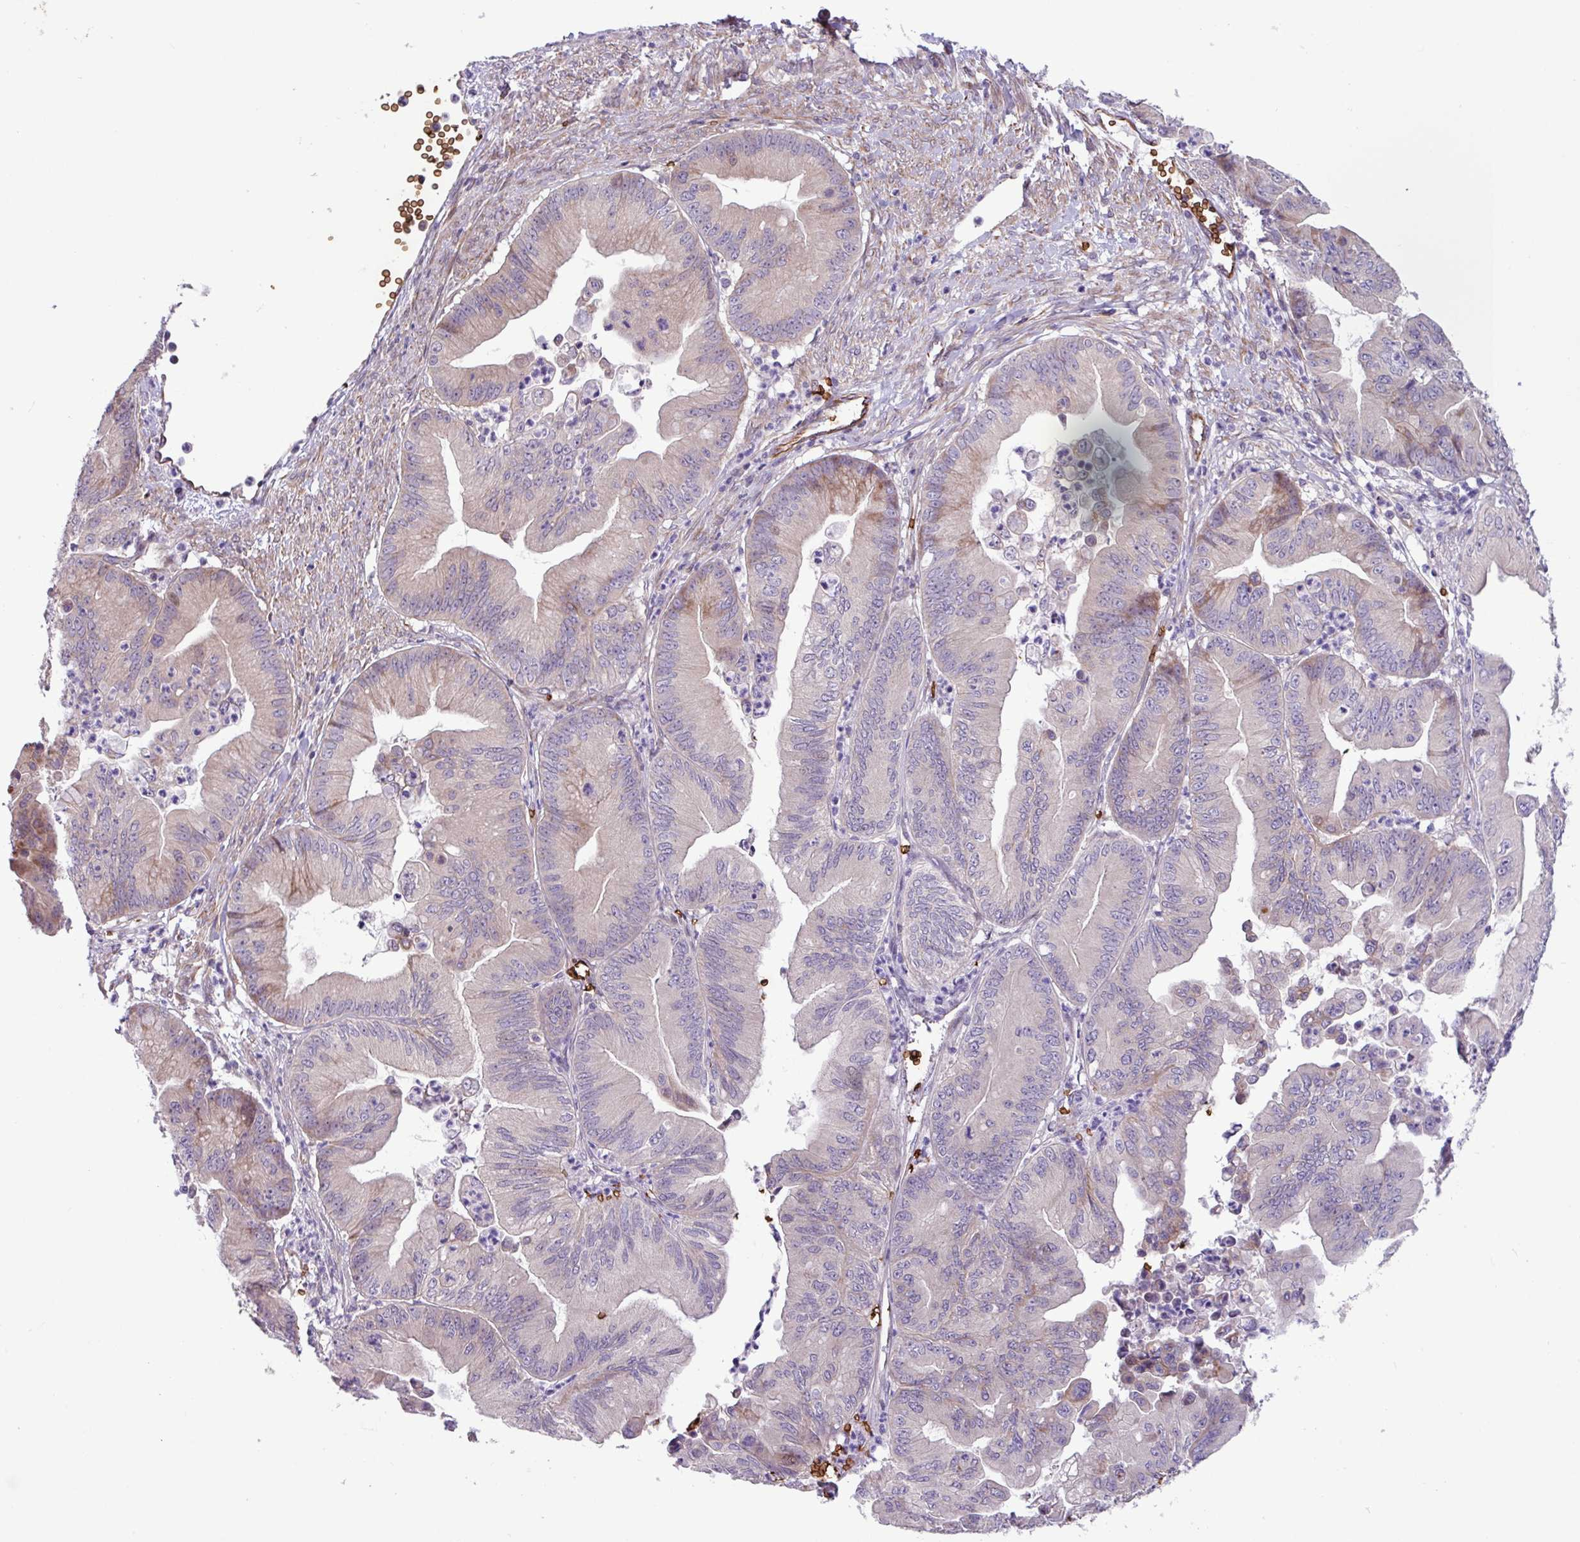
{"staining": {"intensity": "weak", "quantity": "<25%", "location": "cytoplasmic/membranous"}, "tissue": "ovarian cancer", "cell_type": "Tumor cells", "image_type": "cancer", "snomed": [{"axis": "morphology", "description": "Cystadenocarcinoma, mucinous, NOS"}, {"axis": "topography", "description": "Ovary"}], "caption": "IHC histopathology image of neoplastic tissue: mucinous cystadenocarcinoma (ovarian) stained with DAB (3,3'-diaminobenzidine) shows no significant protein expression in tumor cells. The staining is performed using DAB (3,3'-diaminobenzidine) brown chromogen with nuclei counter-stained in using hematoxylin.", "gene": "RAD21L1", "patient": {"sex": "female", "age": 71}}